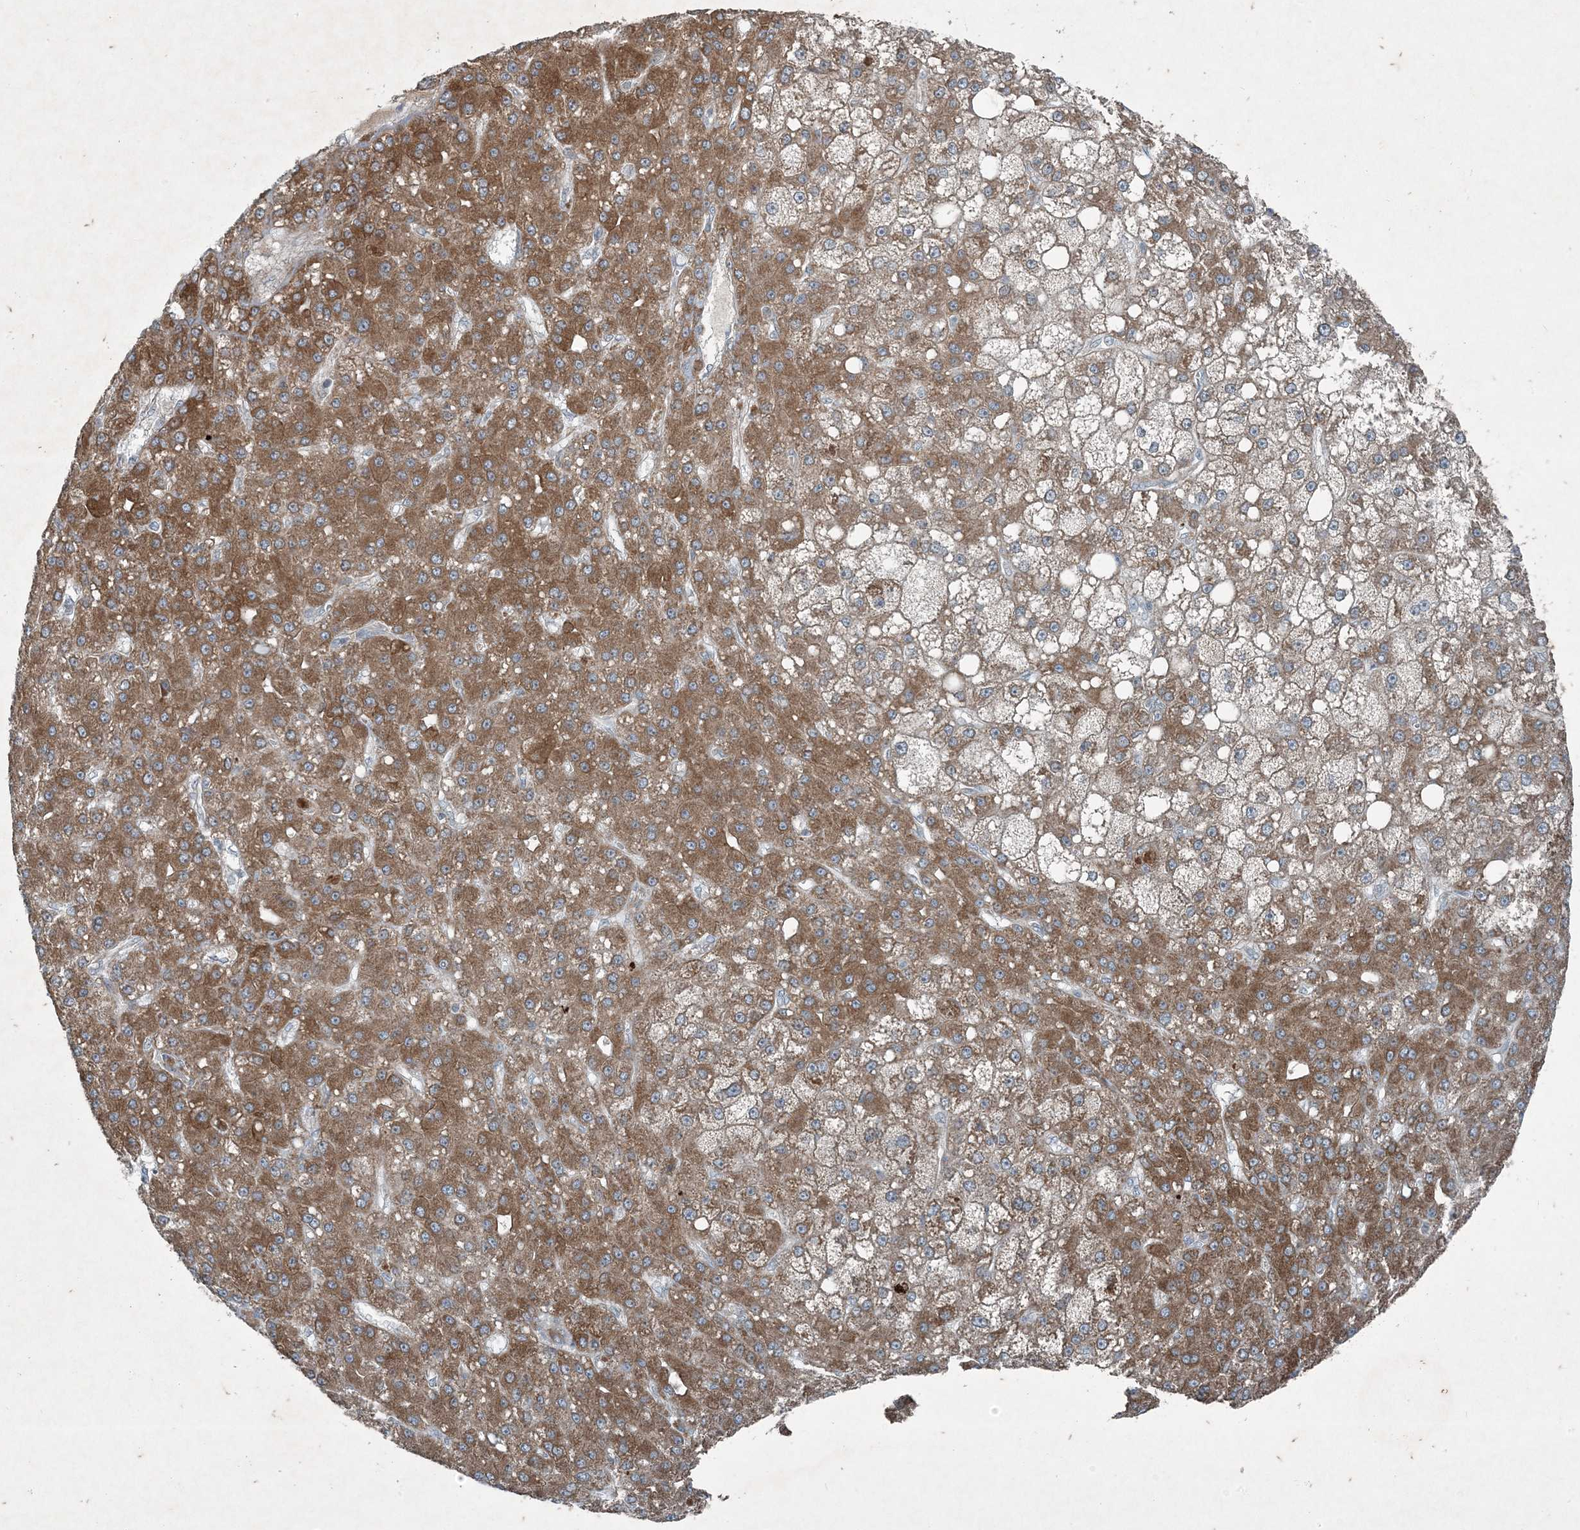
{"staining": {"intensity": "moderate", "quantity": ">75%", "location": "cytoplasmic/membranous"}, "tissue": "liver cancer", "cell_type": "Tumor cells", "image_type": "cancer", "snomed": [{"axis": "morphology", "description": "Carcinoma, Hepatocellular, NOS"}, {"axis": "topography", "description": "Liver"}], "caption": "Protein staining of liver cancer (hepatocellular carcinoma) tissue demonstrates moderate cytoplasmic/membranous positivity in approximately >75% of tumor cells. Nuclei are stained in blue.", "gene": "PC", "patient": {"sex": "male", "age": 67}}